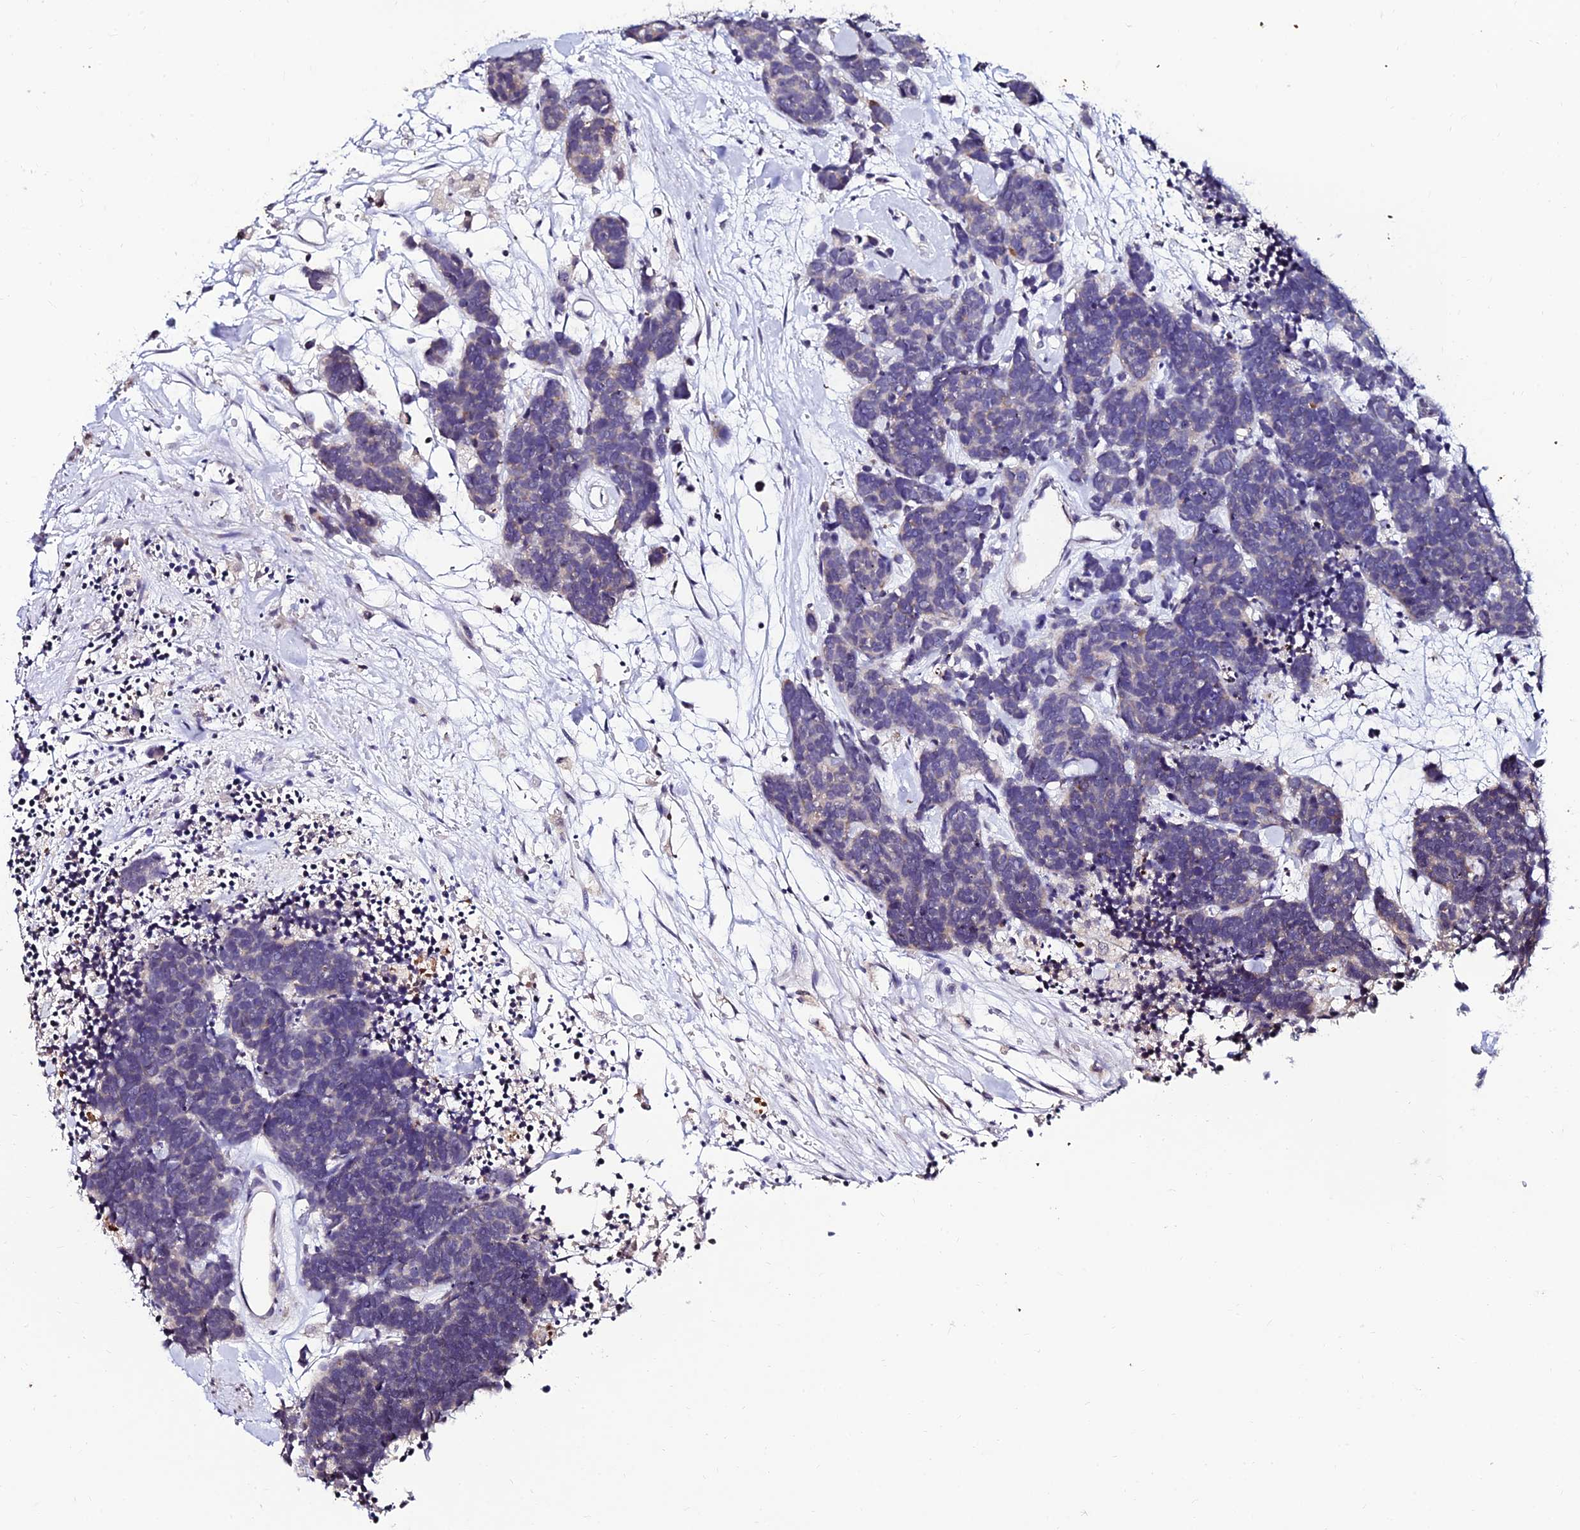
{"staining": {"intensity": "negative", "quantity": "none", "location": "none"}, "tissue": "carcinoid", "cell_type": "Tumor cells", "image_type": "cancer", "snomed": [{"axis": "morphology", "description": "Carcinoma, NOS"}, {"axis": "morphology", "description": "Carcinoid, malignant, NOS"}, {"axis": "topography", "description": "Urinary bladder"}], "caption": "Immunohistochemistry (IHC) of carcinoma displays no staining in tumor cells.", "gene": "CDNF", "patient": {"sex": "male", "age": 57}}